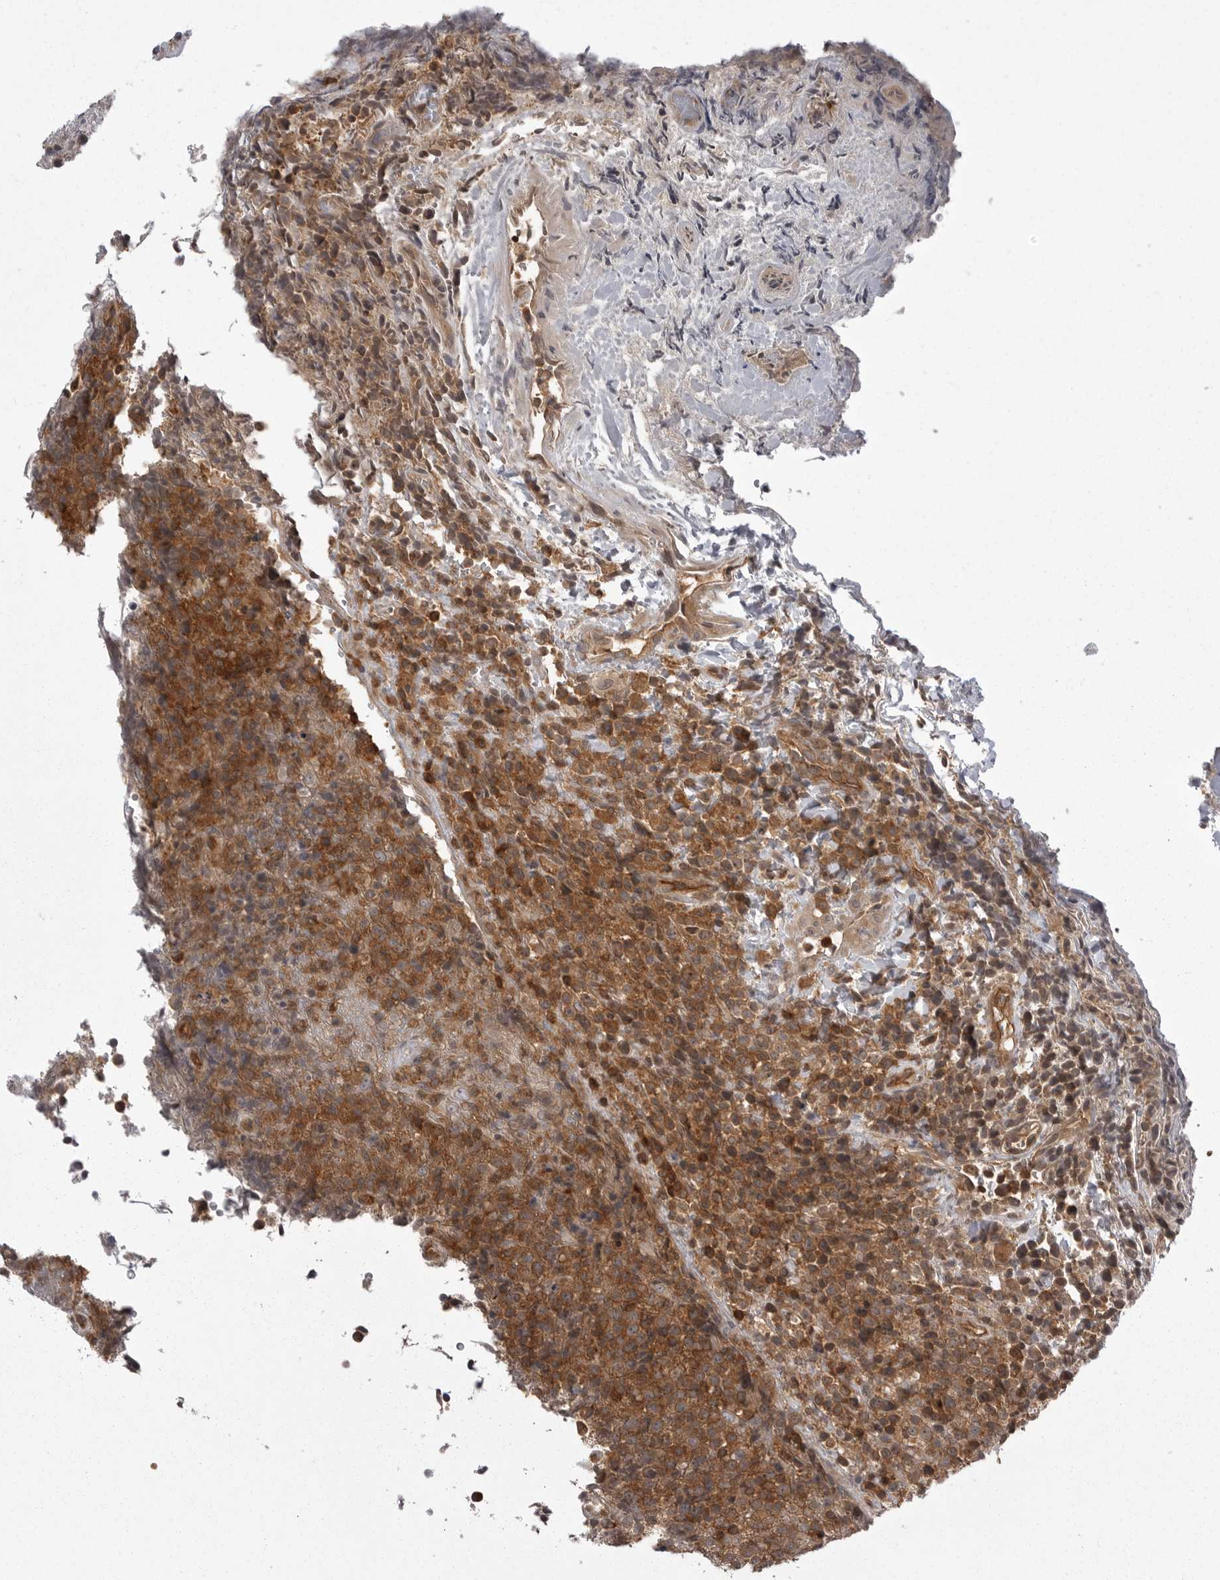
{"staining": {"intensity": "strong", "quantity": ">75%", "location": "cytoplasmic/membranous"}, "tissue": "lymphoma", "cell_type": "Tumor cells", "image_type": "cancer", "snomed": [{"axis": "morphology", "description": "Malignant lymphoma, non-Hodgkin's type, High grade"}, {"axis": "topography", "description": "Lymph node"}], "caption": "High-grade malignant lymphoma, non-Hodgkin's type stained for a protein (brown) exhibits strong cytoplasmic/membranous positive expression in approximately >75% of tumor cells.", "gene": "STK24", "patient": {"sex": "male", "age": 13}}